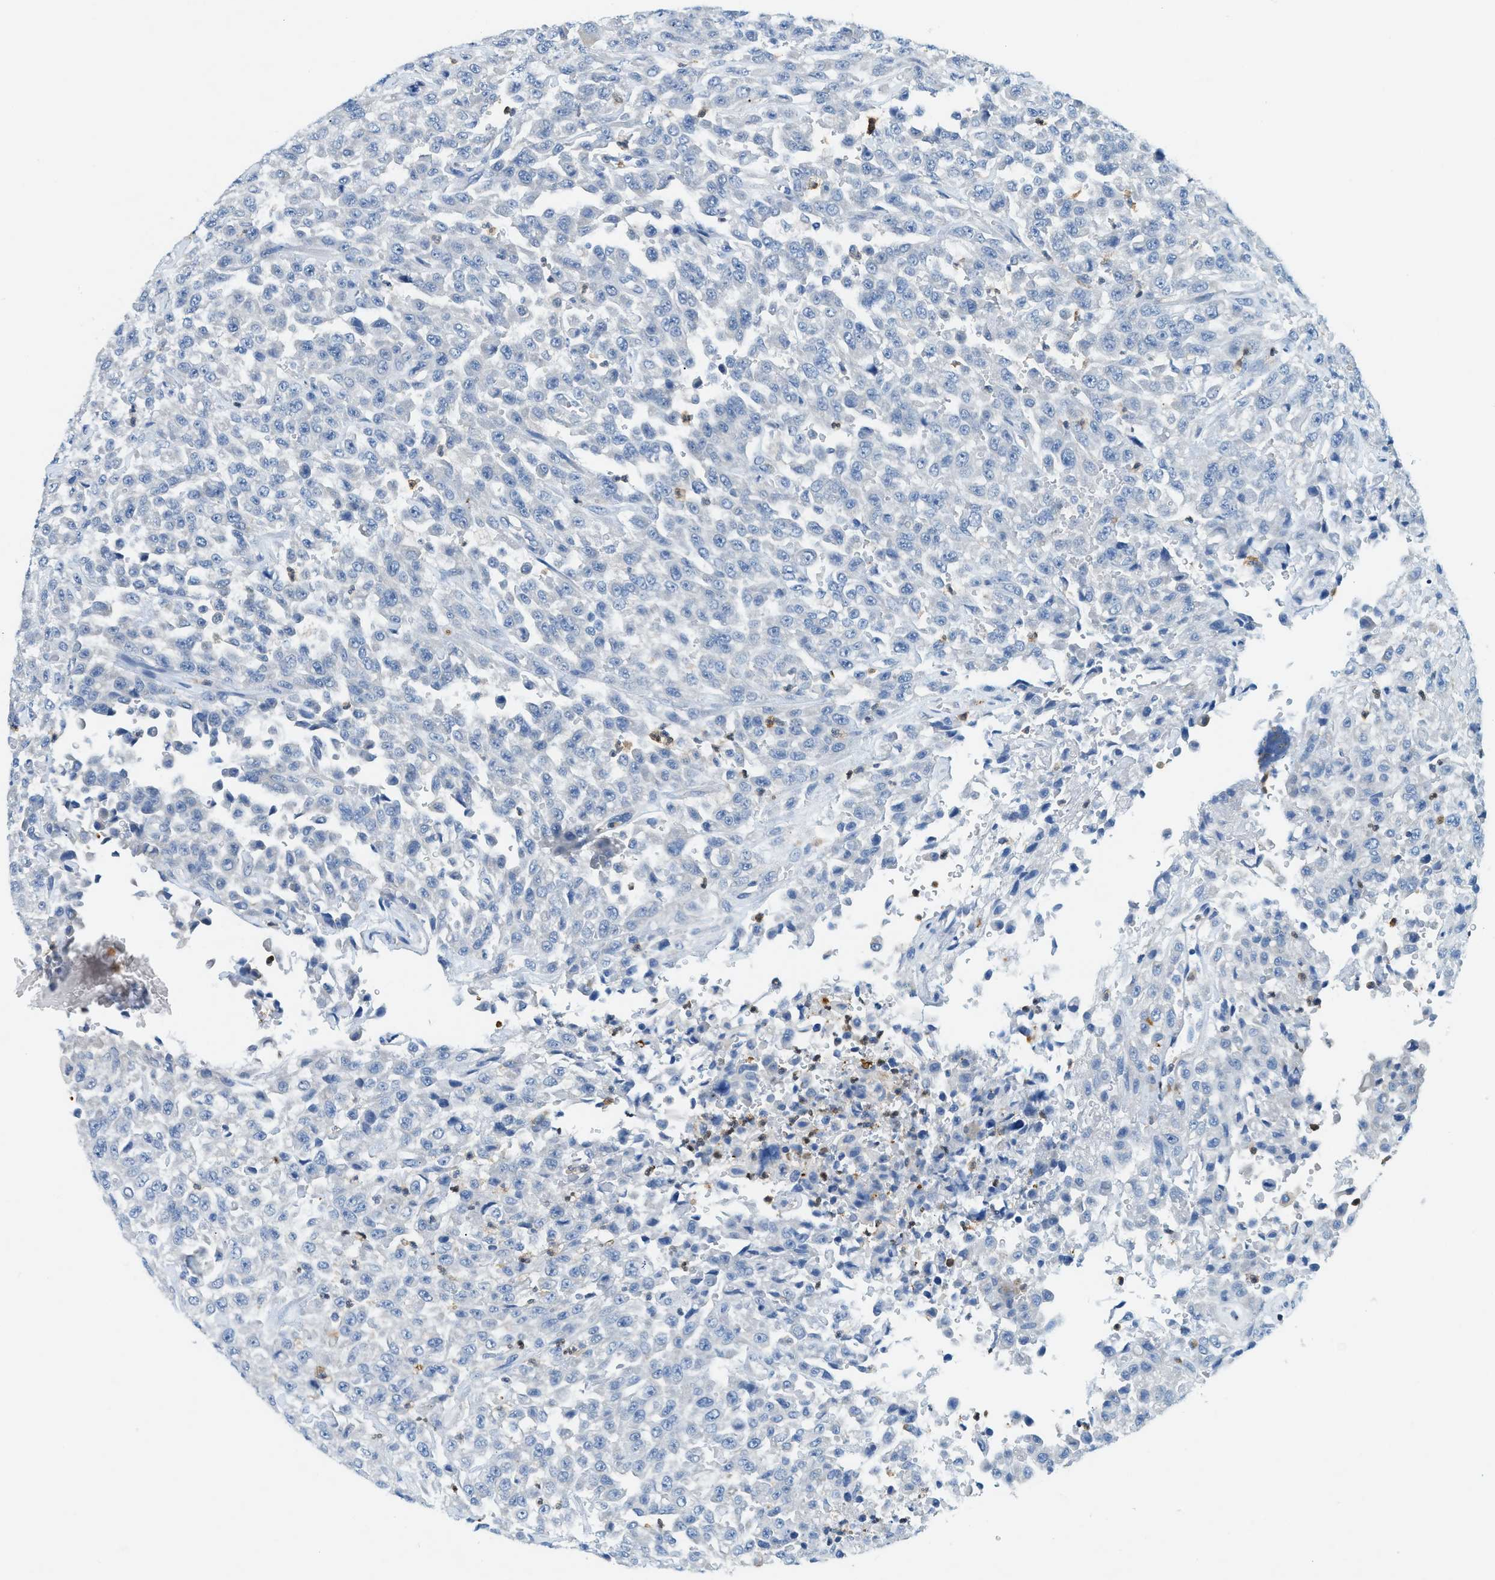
{"staining": {"intensity": "negative", "quantity": "none", "location": "none"}, "tissue": "urothelial cancer", "cell_type": "Tumor cells", "image_type": "cancer", "snomed": [{"axis": "morphology", "description": "Urothelial carcinoma, High grade"}, {"axis": "topography", "description": "Urinary bladder"}], "caption": "DAB (3,3'-diaminobenzidine) immunohistochemical staining of human urothelial carcinoma (high-grade) displays no significant staining in tumor cells. (Immunohistochemistry, brightfield microscopy, high magnification).", "gene": "ZDHHC13", "patient": {"sex": "male", "age": 46}}